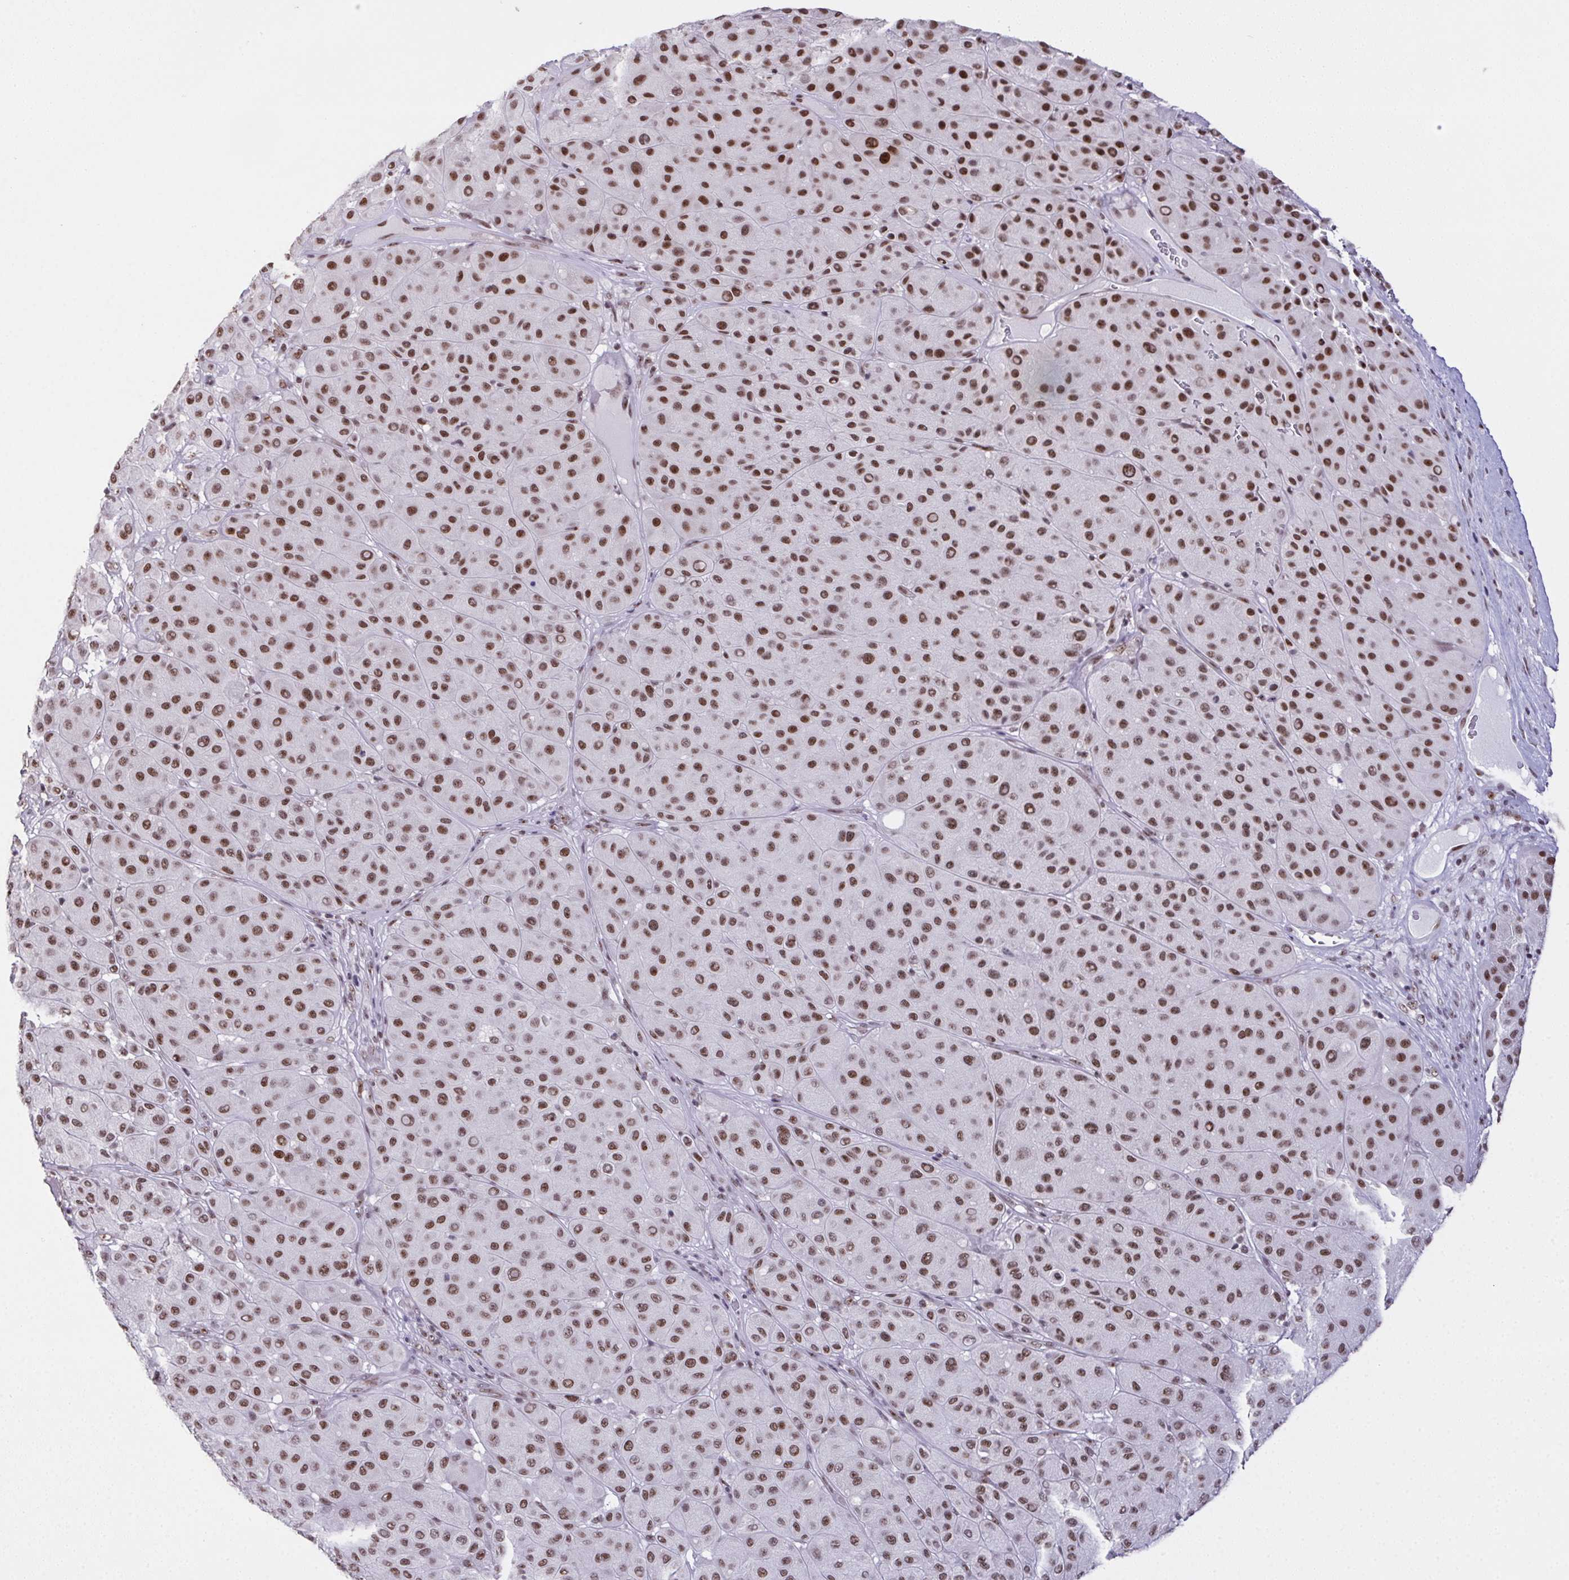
{"staining": {"intensity": "strong", "quantity": ">75%", "location": "nuclear"}, "tissue": "melanoma", "cell_type": "Tumor cells", "image_type": "cancer", "snomed": [{"axis": "morphology", "description": "Malignant melanoma, Metastatic site"}, {"axis": "topography", "description": "Smooth muscle"}], "caption": "Melanoma tissue reveals strong nuclear staining in approximately >75% of tumor cells (brown staining indicates protein expression, while blue staining denotes nuclei).", "gene": "ZNF800", "patient": {"sex": "male", "age": 41}}